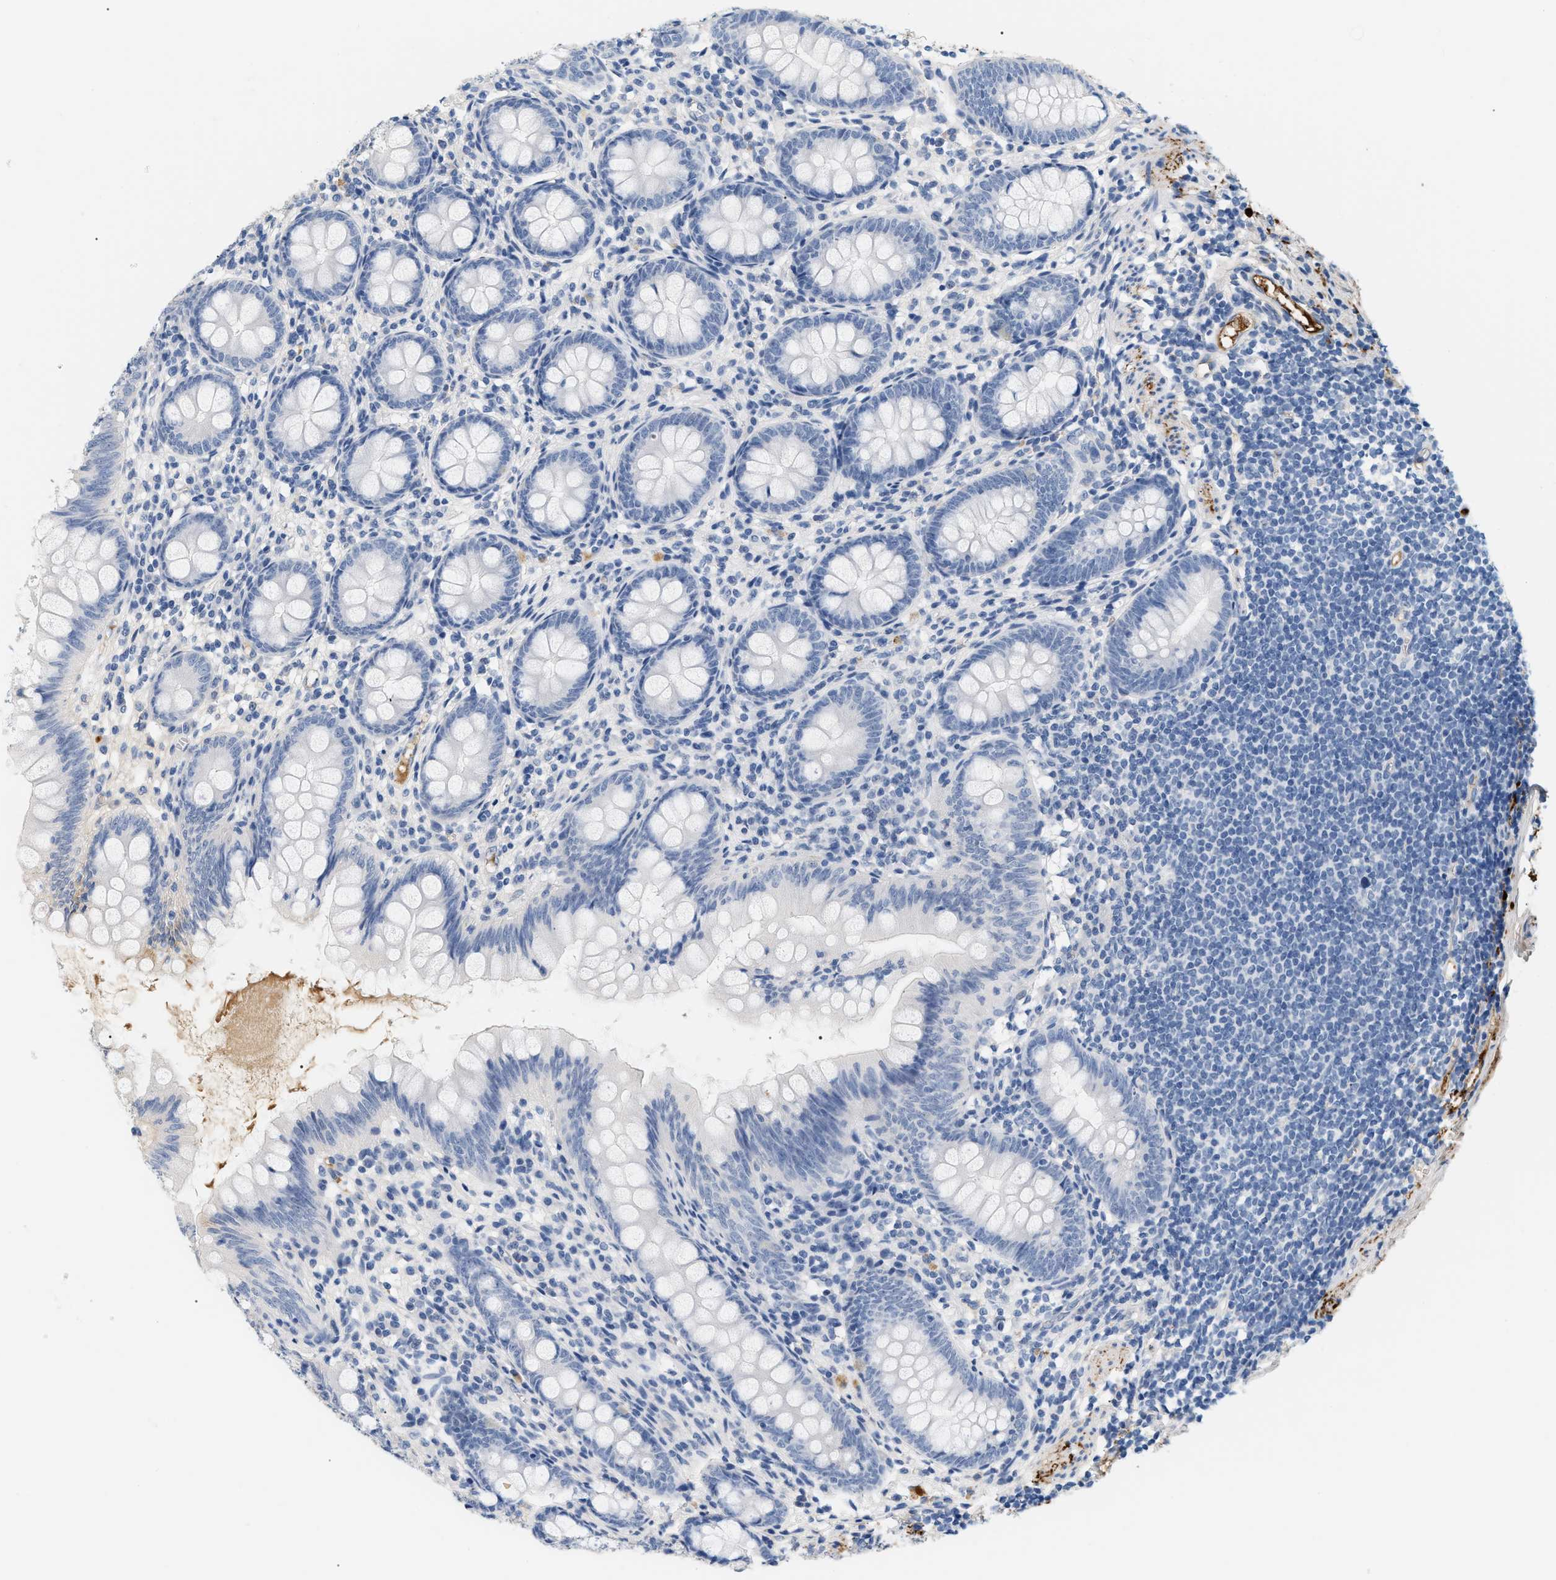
{"staining": {"intensity": "negative", "quantity": "none", "location": "none"}, "tissue": "appendix", "cell_type": "Glandular cells", "image_type": "normal", "snomed": [{"axis": "morphology", "description": "Normal tissue, NOS"}, {"axis": "topography", "description": "Appendix"}], "caption": "Glandular cells show no significant staining in benign appendix. (DAB (3,3'-diaminobenzidine) immunohistochemistry with hematoxylin counter stain).", "gene": "CFH", "patient": {"sex": "female", "age": 77}}